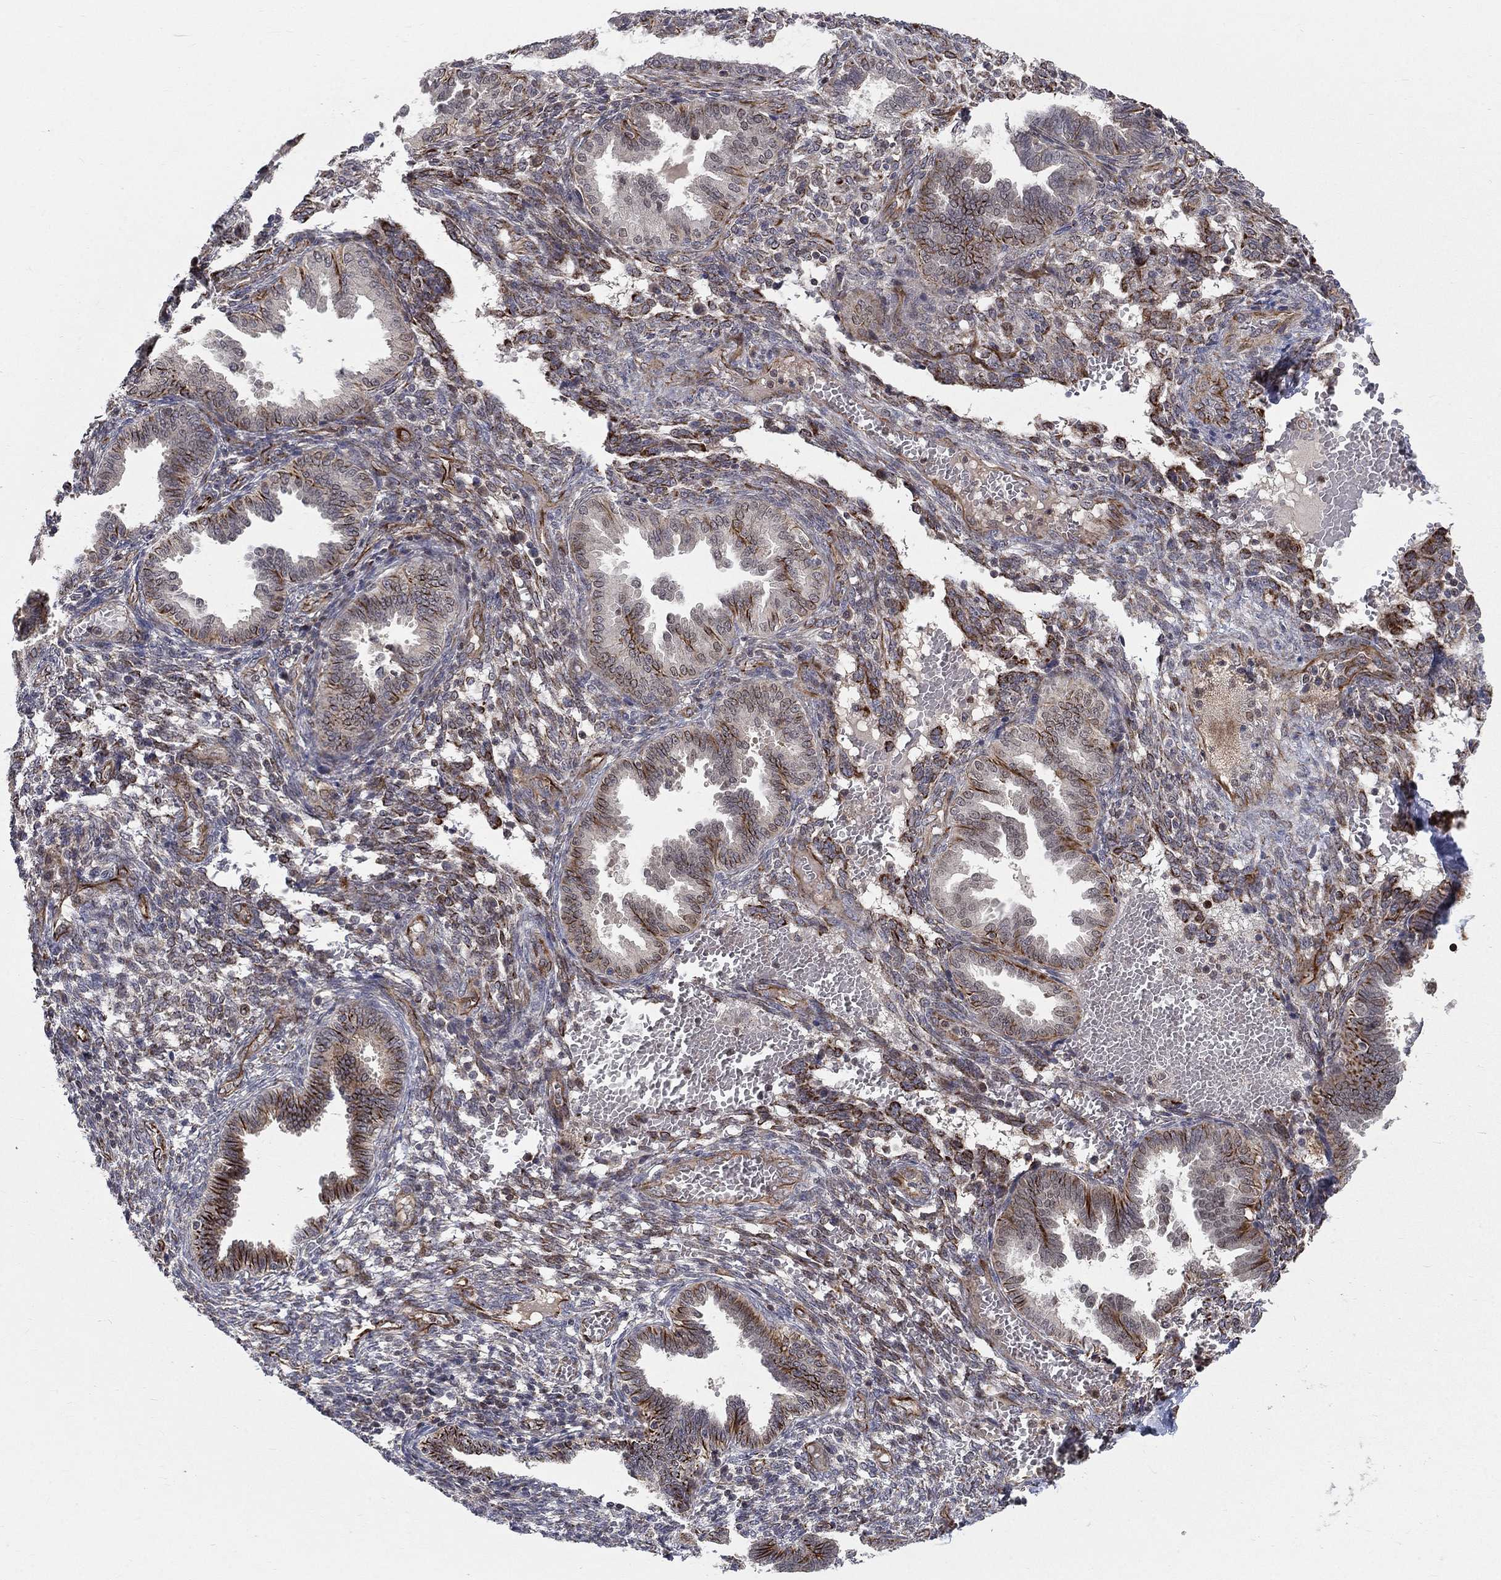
{"staining": {"intensity": "negative", "quantity": "none", "location": "none"}, "tissue": "endometrium", "cell_type": "Cells in endometrial stroma", "image_type": "normal", "snomed": [{"axis": "morphology", "description": "Normal tissue, NOS"}, {"axis": "topography", "description": "Endometrium"}], "caption": "High magnification brightfield microscopy of benign endometrium stained with DAB (3,3'-diaminobenzidine) (brown) and counterstained with hematoxylin (blue): cells in endometrial stroma show no significant positivity. (Brightfield microscopy of DAB immunohistochemistry at high magnification).", "gene": "MSRA", "patient": {"sex": "female", "age": 42}}